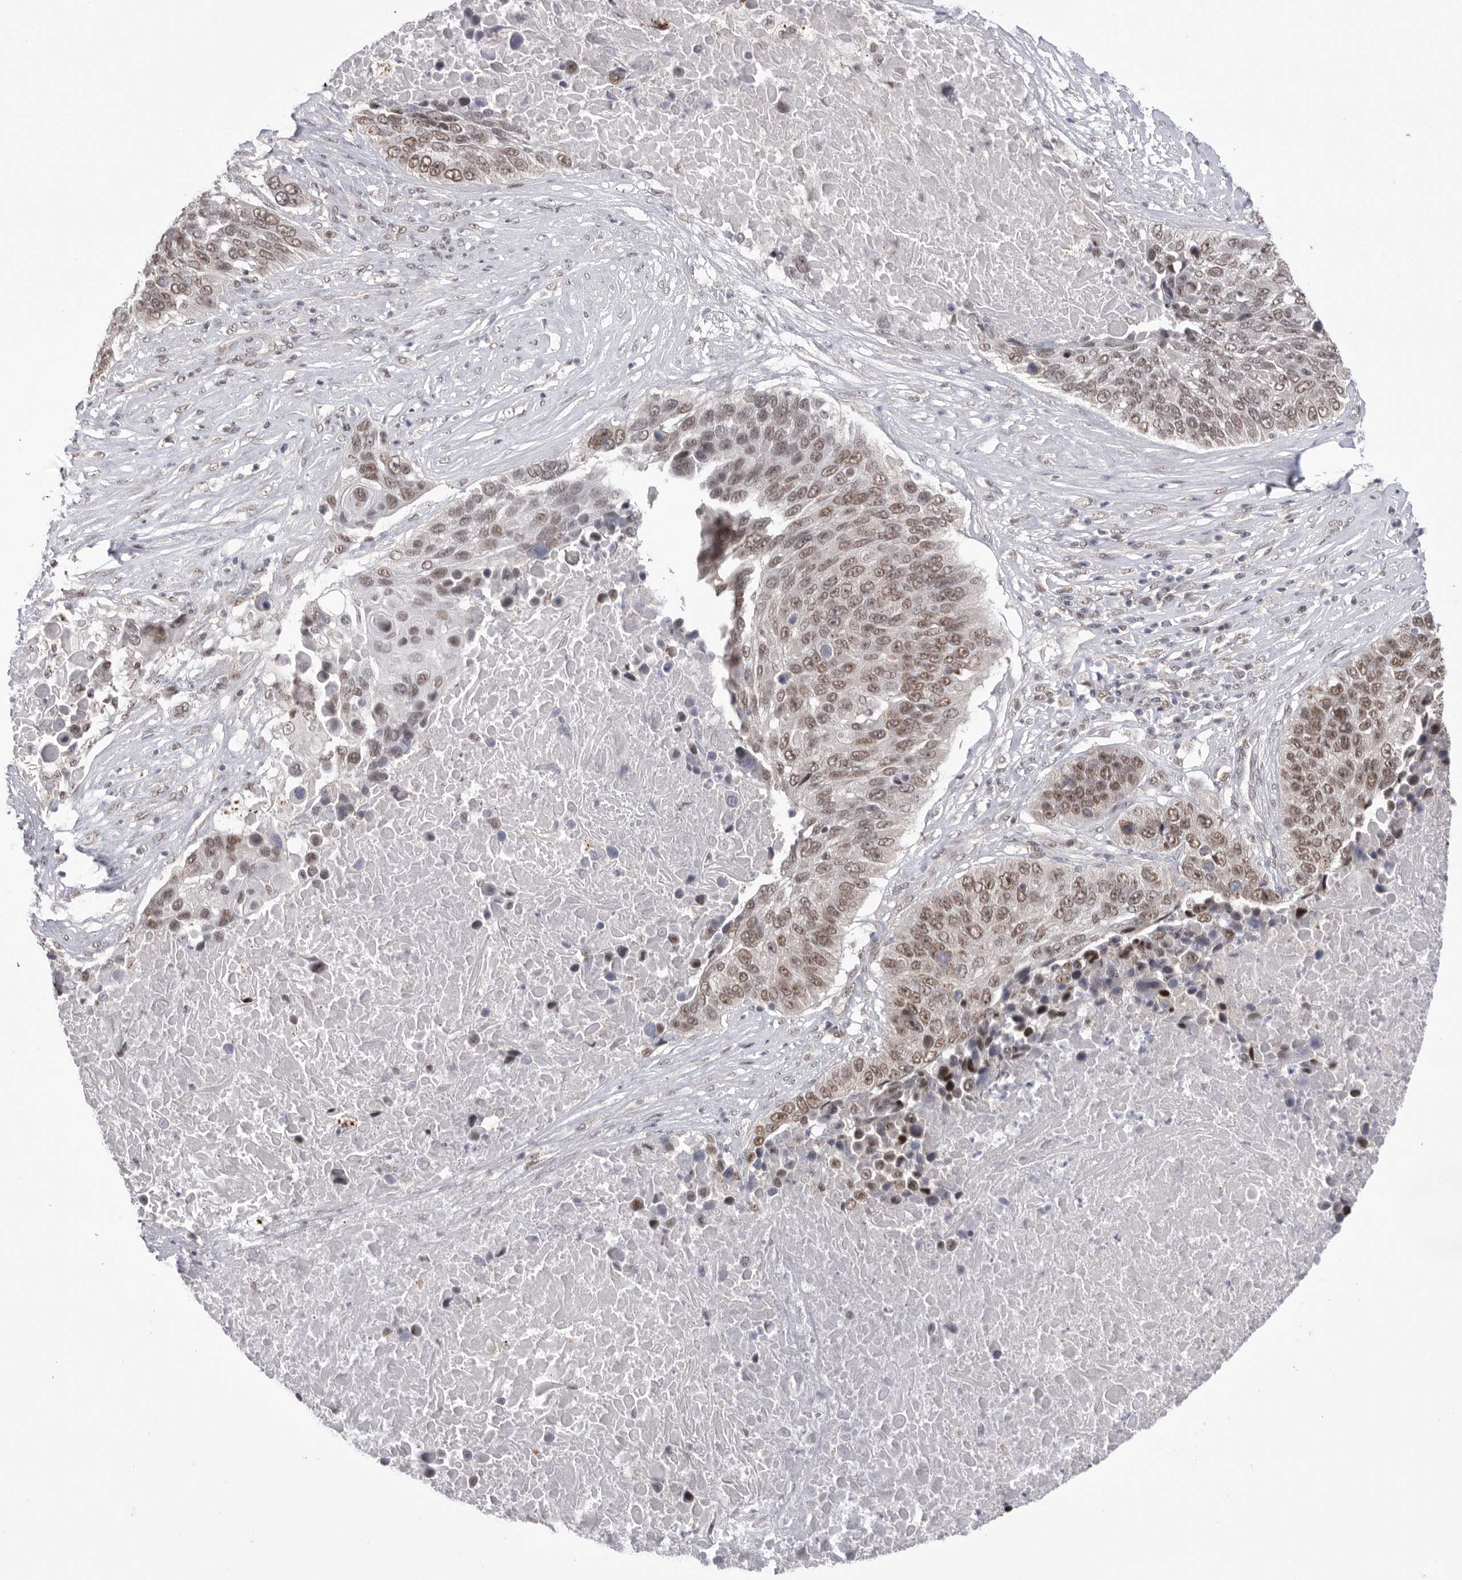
{"staining": {"intensity": "moderate", "quantity": ">75%", "location": "nuclear"}, "tissue": "lung cancer", "cell_type": "Tumor cells", "image_type": "cancer", "snomed": [{"axis": "morphology", "description": "Squamous cell carcinoma, NOS"}, {"axis": "topography", "description": "Lung"}], "caption": "Immunohistochemistry image of human lung cancer (squamous cell carcinoma) stained for a protein (brown), which displays medium levels of moderate nuclear staining in approximately >75% of tumor cells.", "gene": "BCLAF3", "patient": {"sex": "male", "age": 66}}